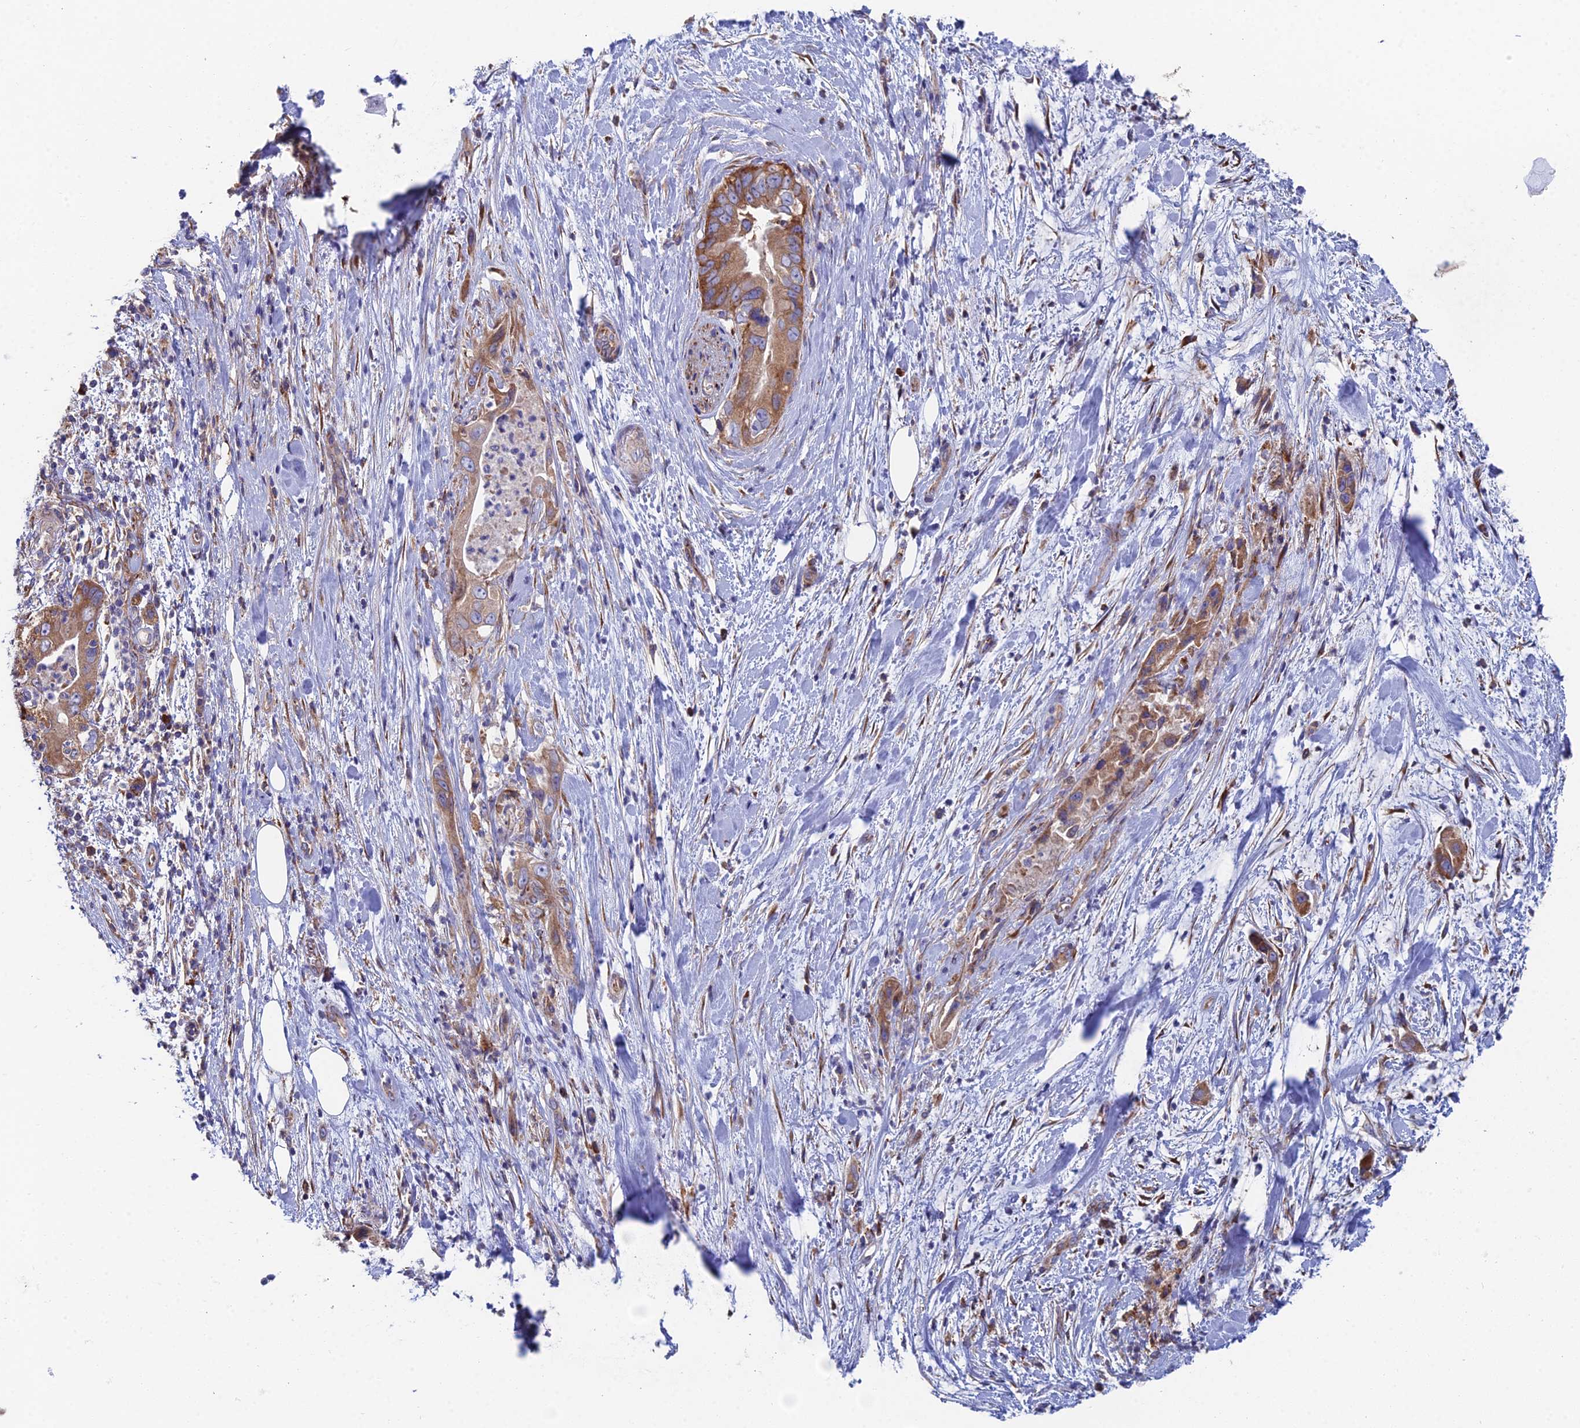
{"staining": {"intensity": "moderate", "quantity": ">75%", "location": "cytoplasmic/membranous"}, "tissue": "pancreatic cancer", "cell_type": "Tumor cells", "image_type": "cancer", "snomed": [{"axis": "morphology", "description": "Adenocarcinoma, NOS"}, {"axis": "topography", "description": "Pancreas"}], "caption": "Protein expression analysis of human pancreatic cancer (adenocarcinoma) reveals moderate cytoplasmic/membranous positivity in approximately >75% of tumor cells.", "gene": "CLCN3", "patient": {"sex": "female", "age": 78}}